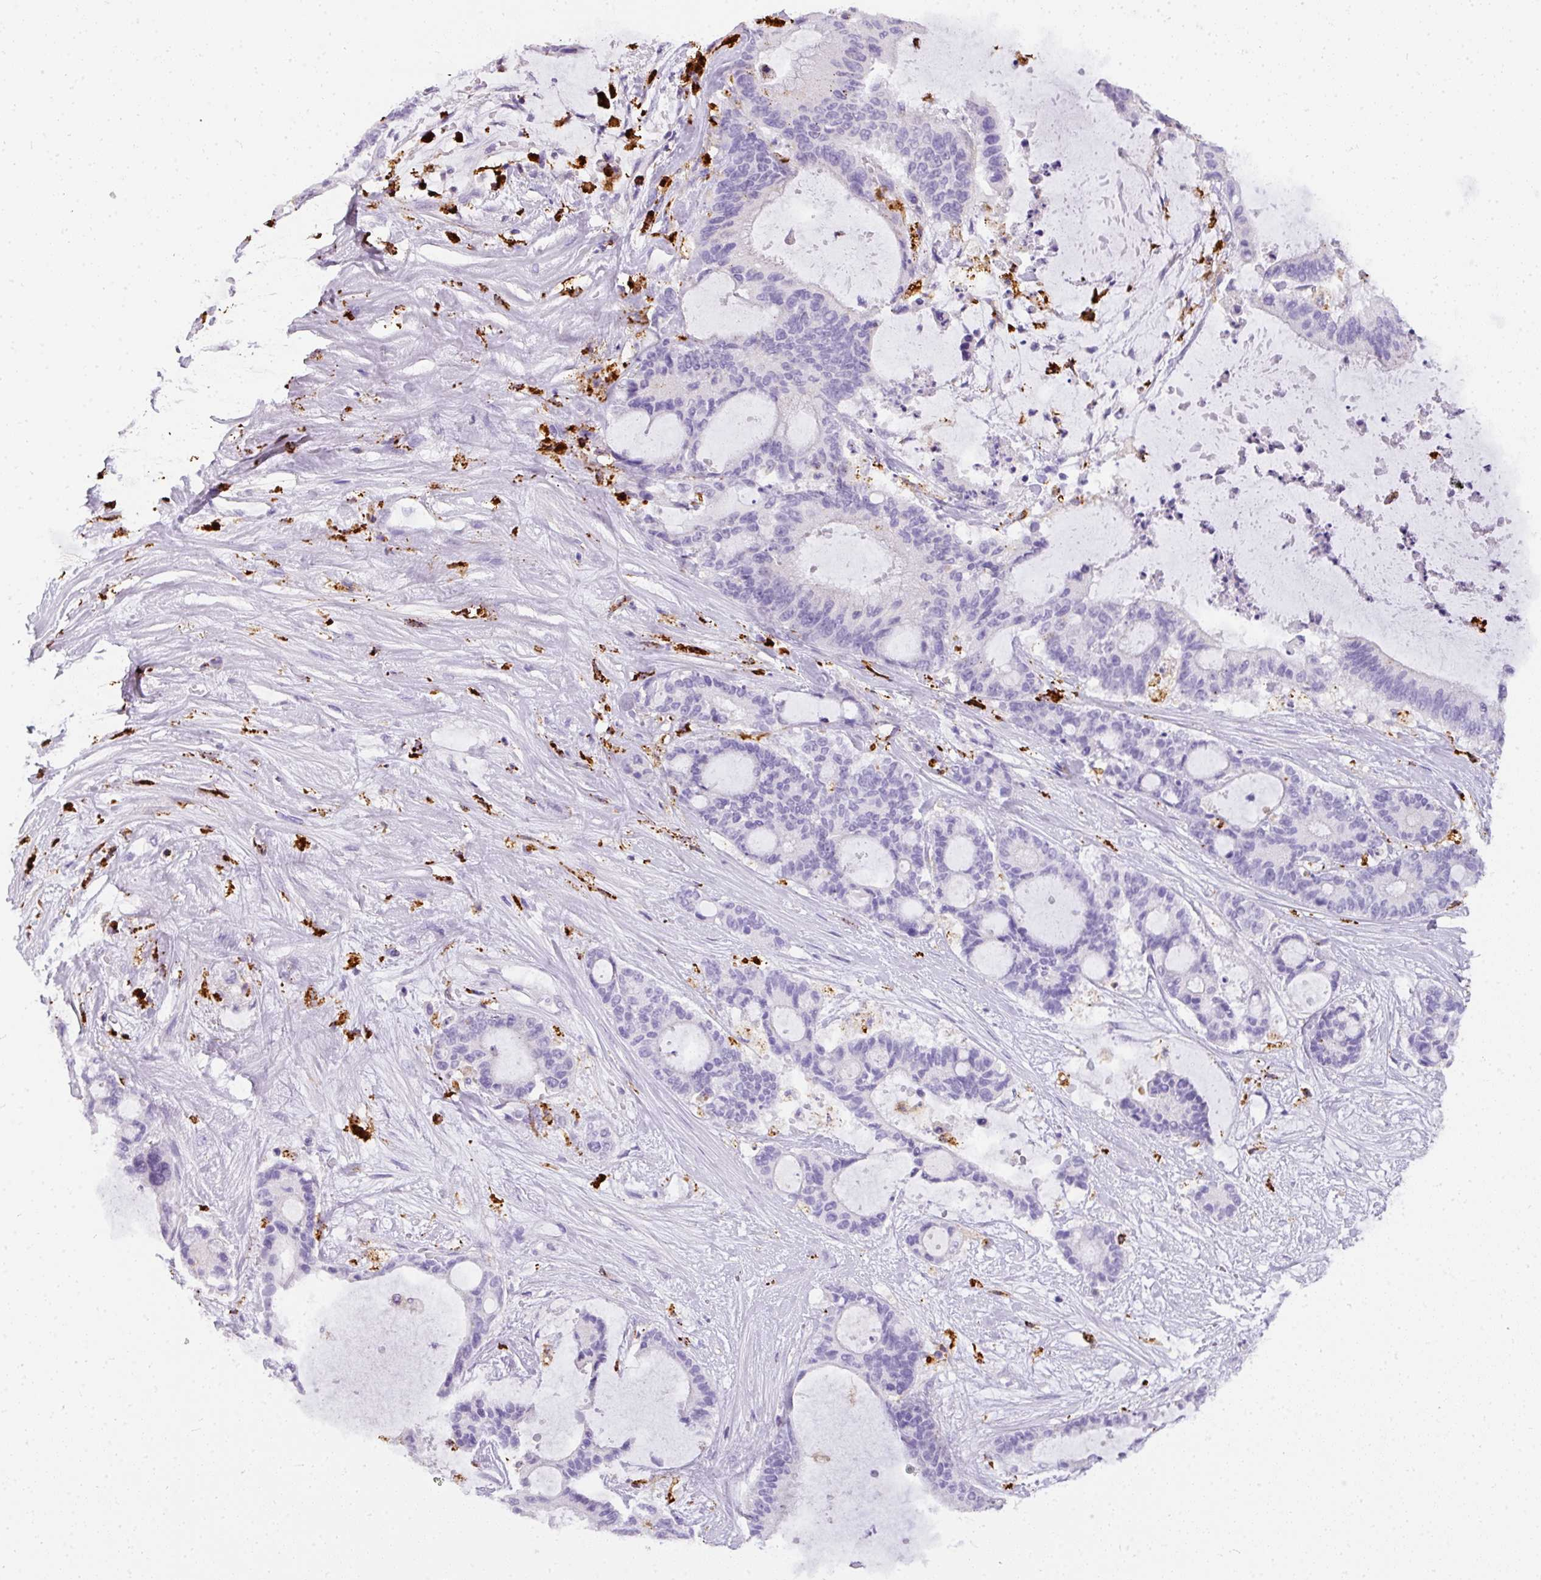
{"staining": {"intensity": "negative", "quantity": "none", "location": "none"}, "tissue": "liver cancer", "cell_type": "Tumor cells", "image_type": "cancer", "snomed": [{"axis": "morphology", "description": "Normal tissue, NOS"}, {"axis": "morphology", "description": "Cholangiocarcinoma"}, {"axis": "topography", "description": "Liver"}, {"axis": "topography", "description": "Peripheral nerve tissue"}], "caption": "The immunohistochemistry (IHC) histopathology image has no significant expression in tumor cells of liver cholangiocarcinoma tissue.", "gene": "MMACHC", "patient": {"sex": "female", "age": 73}}